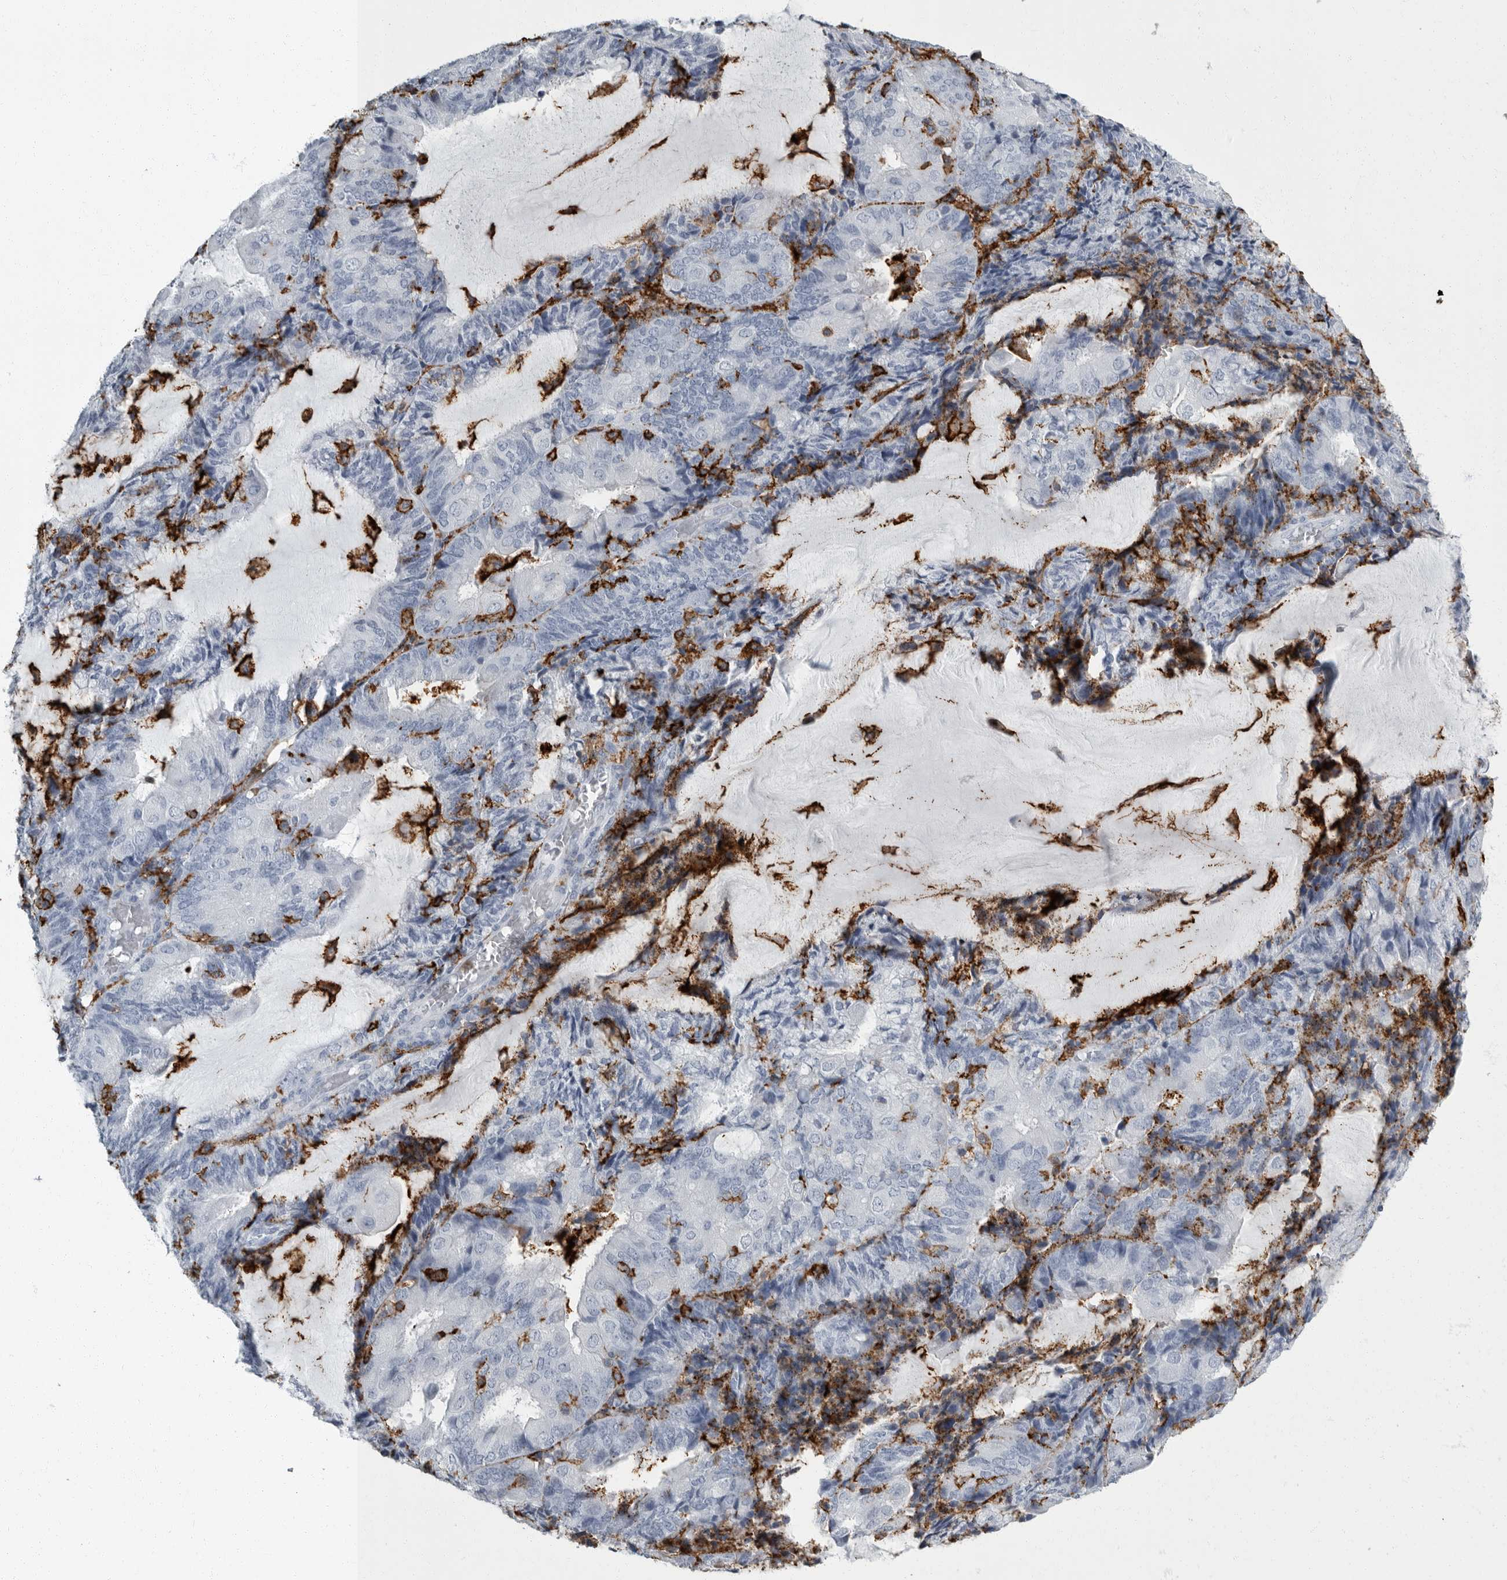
{"staining": {"intensity": "negative", "quantity": "none", "location": "none"}, "tissue": "endometrial cancer", "cell_type": "Tumor cells", "image_type": "cancer", "snomed": [{"axis": "morphology", "description": "Adenocarcinoma, NOS"}, {"axis": "topography", "description": "Endometrium"}], "caption": "Adenocarcinoma (endometrial) stained for a protein using IHC demonstrates no staining tumor cells.", "gene": "FCER1G", "patient": {"sex": "female", "age": 81}}